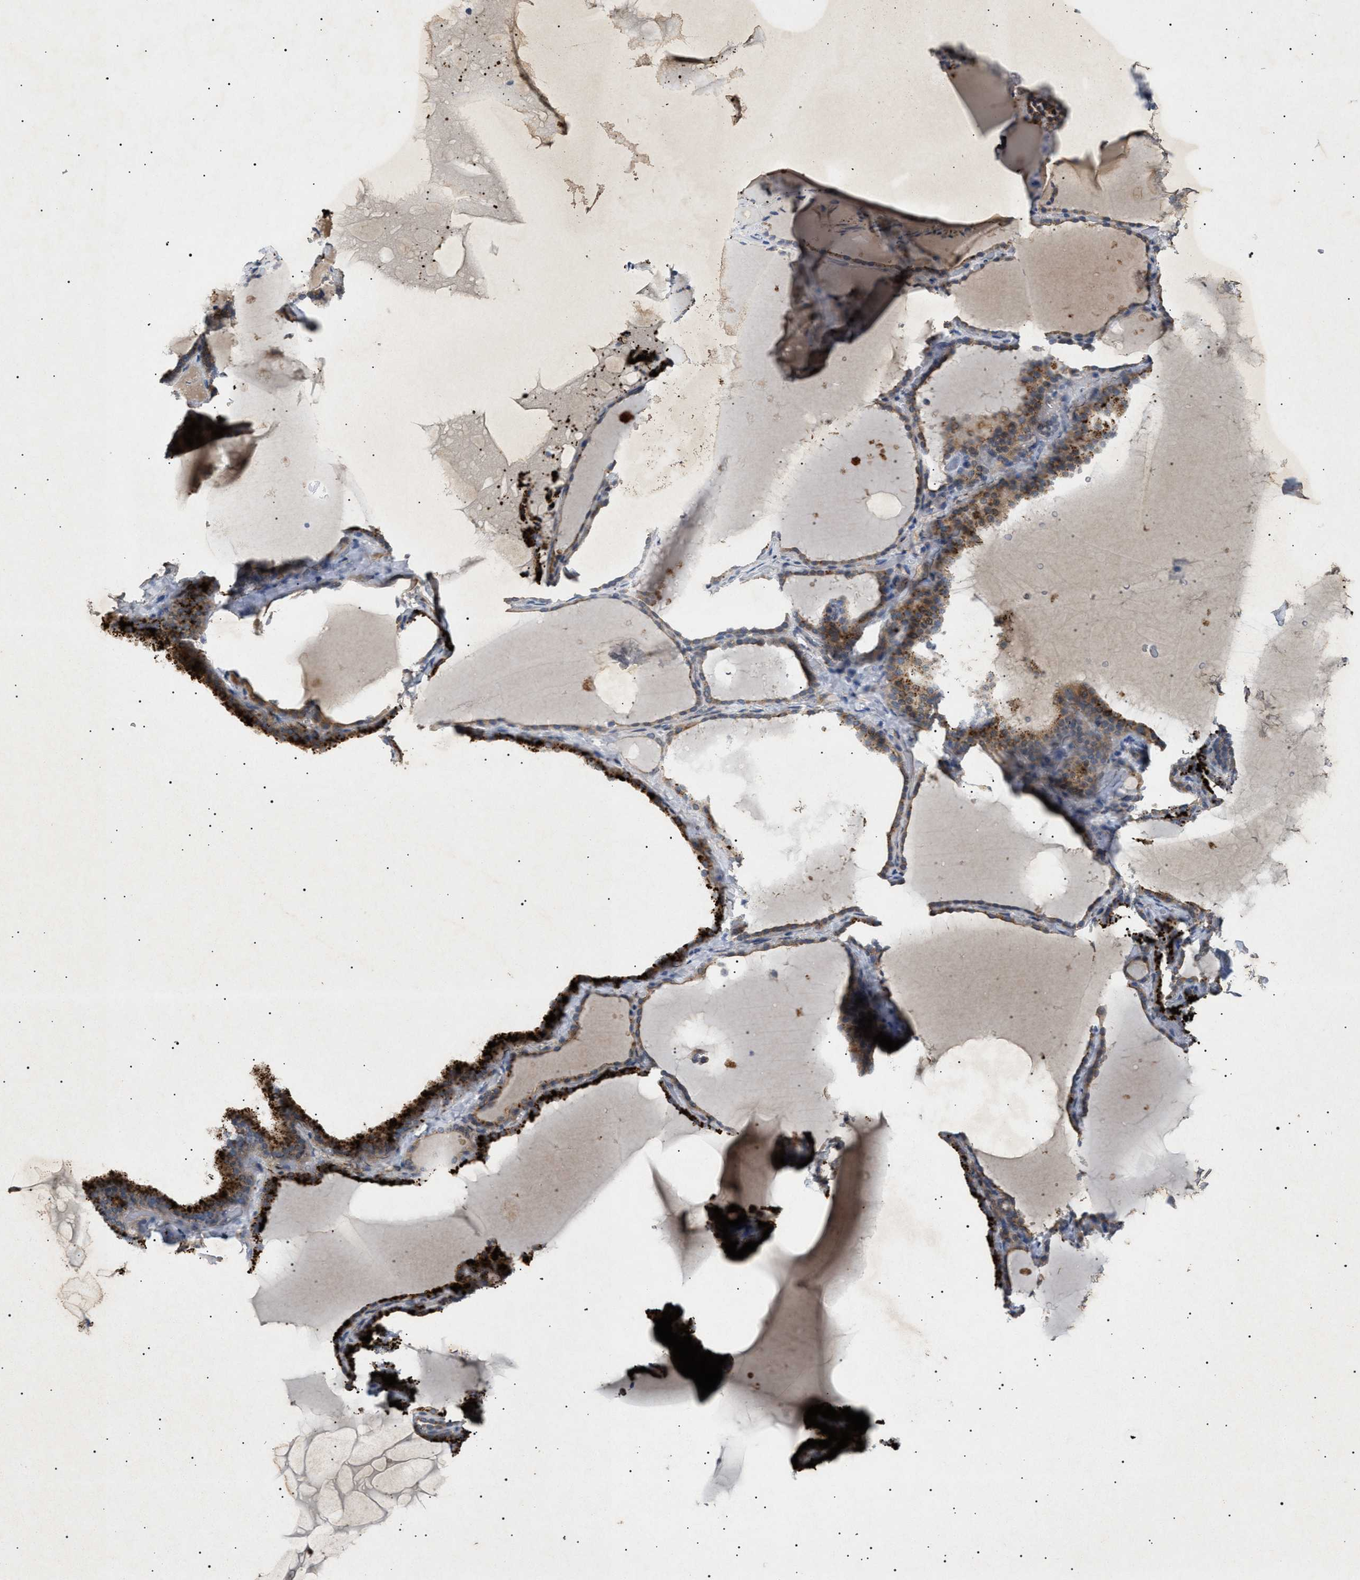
{"staining": {"intensity": "strong", "quantity": "25%-75%", "location": "cytoplasmic/membranous"}, "tissue": "thyroid gland", "cell_type": "Glandular cells", "image_type": "normal", "snomed": [{"axis": "morphology", "description": "Normal tissue, NOS"}, {"axis": "topography", "description": "Thyroid gland"}], "caption": "Human thyroid gland stained for a protein (brown) demonstrates strong cytoplasmic/membranous positive expression in approximately 25%-75% of glandular cells.", "gene": "SIRT5", "patient": {"sex": "female", "age": 28}}